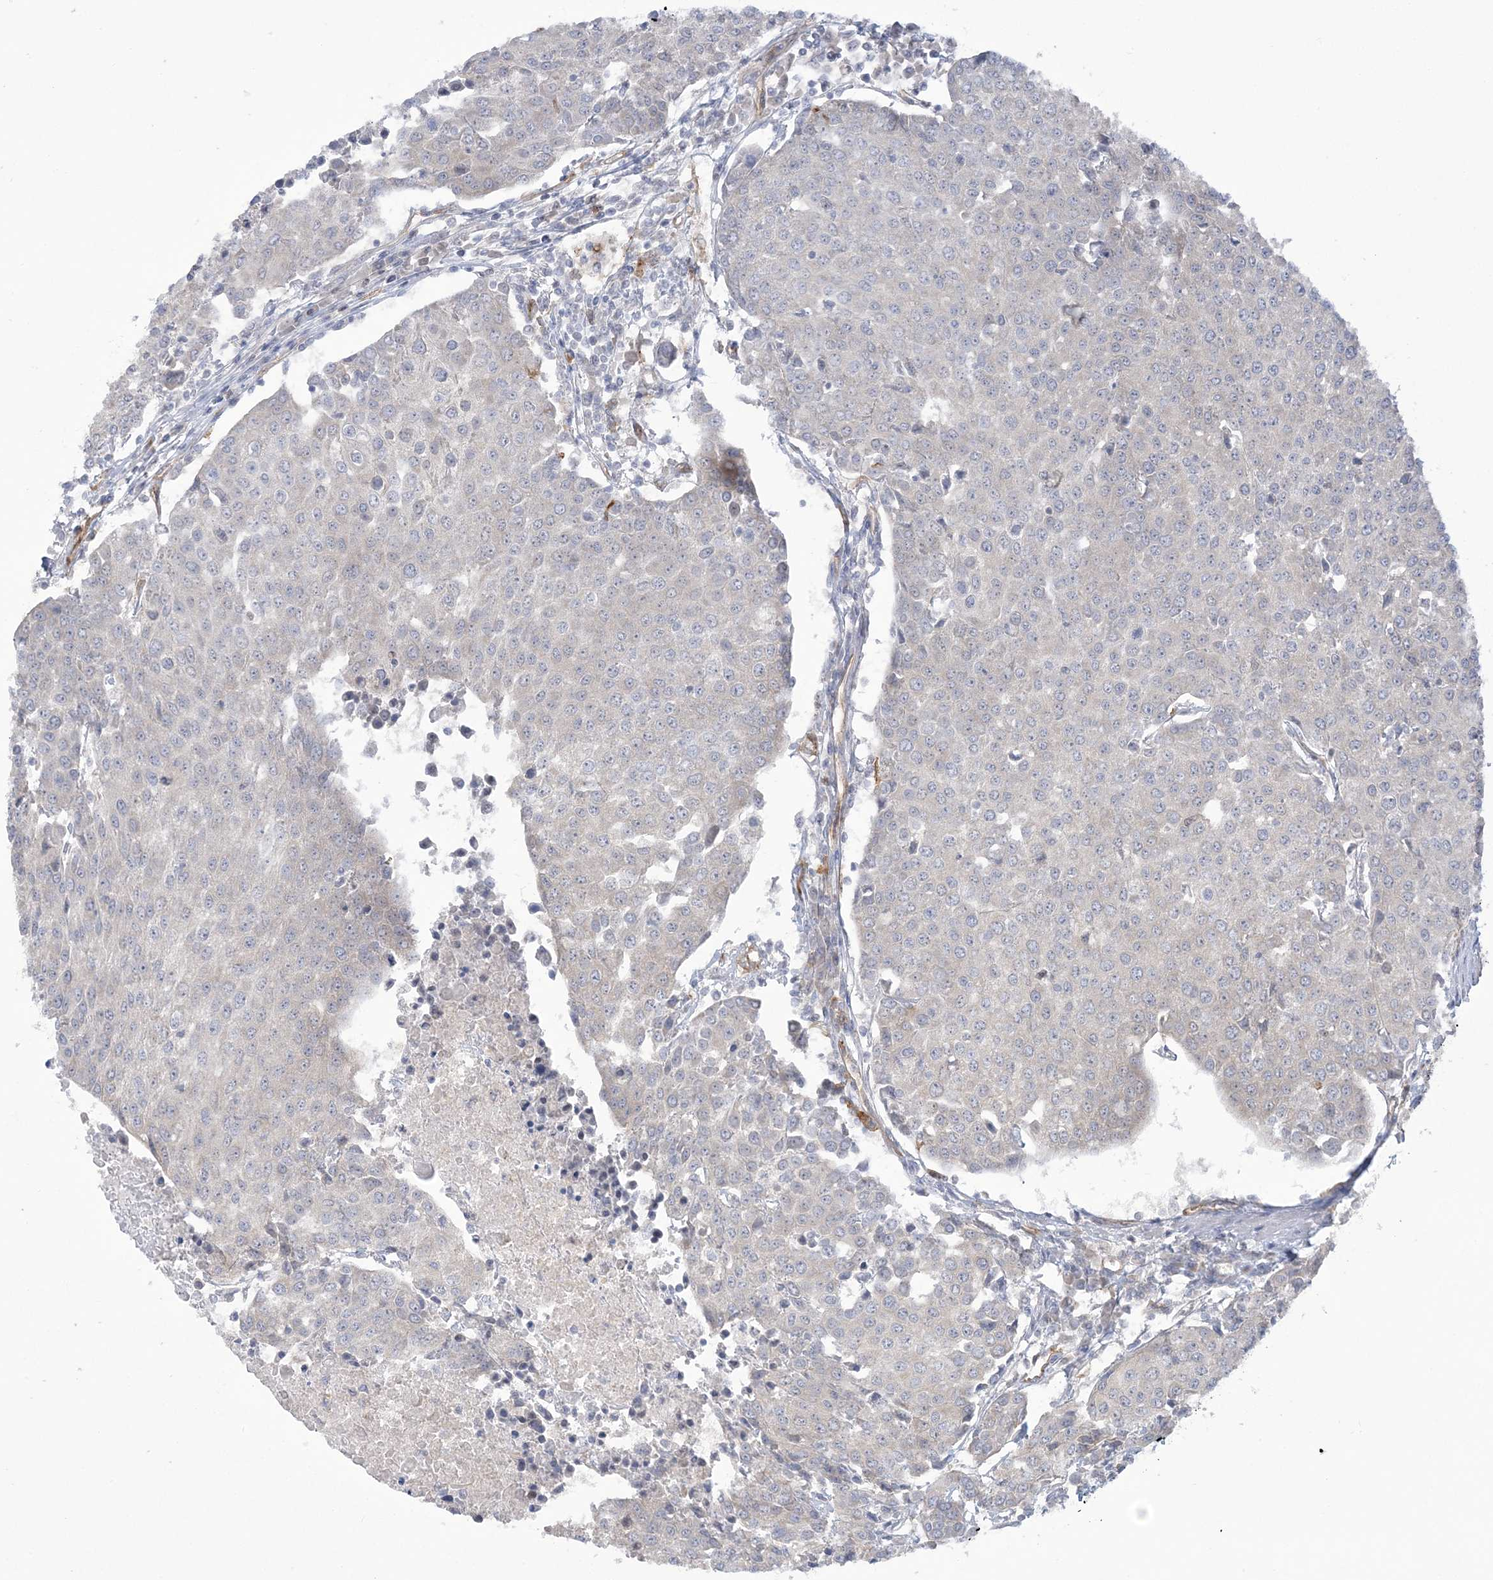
{"staining": {"intensity": "negative", "quantity": "none", "location": "none"}, "tissue": "urothelial cancer", "cell_type": "Tumor cells", "image_type": "cancer", "snomed": [{"axis": "morphology", "description": "Urothelial carcinoma, High grade"}, {"axis": "topography", "description": "Urinary bladder"}], "caption": "There is no significant expression in tumor cells of urothelial cancer.", "gene": "FARSB", "patient": {"sex": "female", "age": 85}}